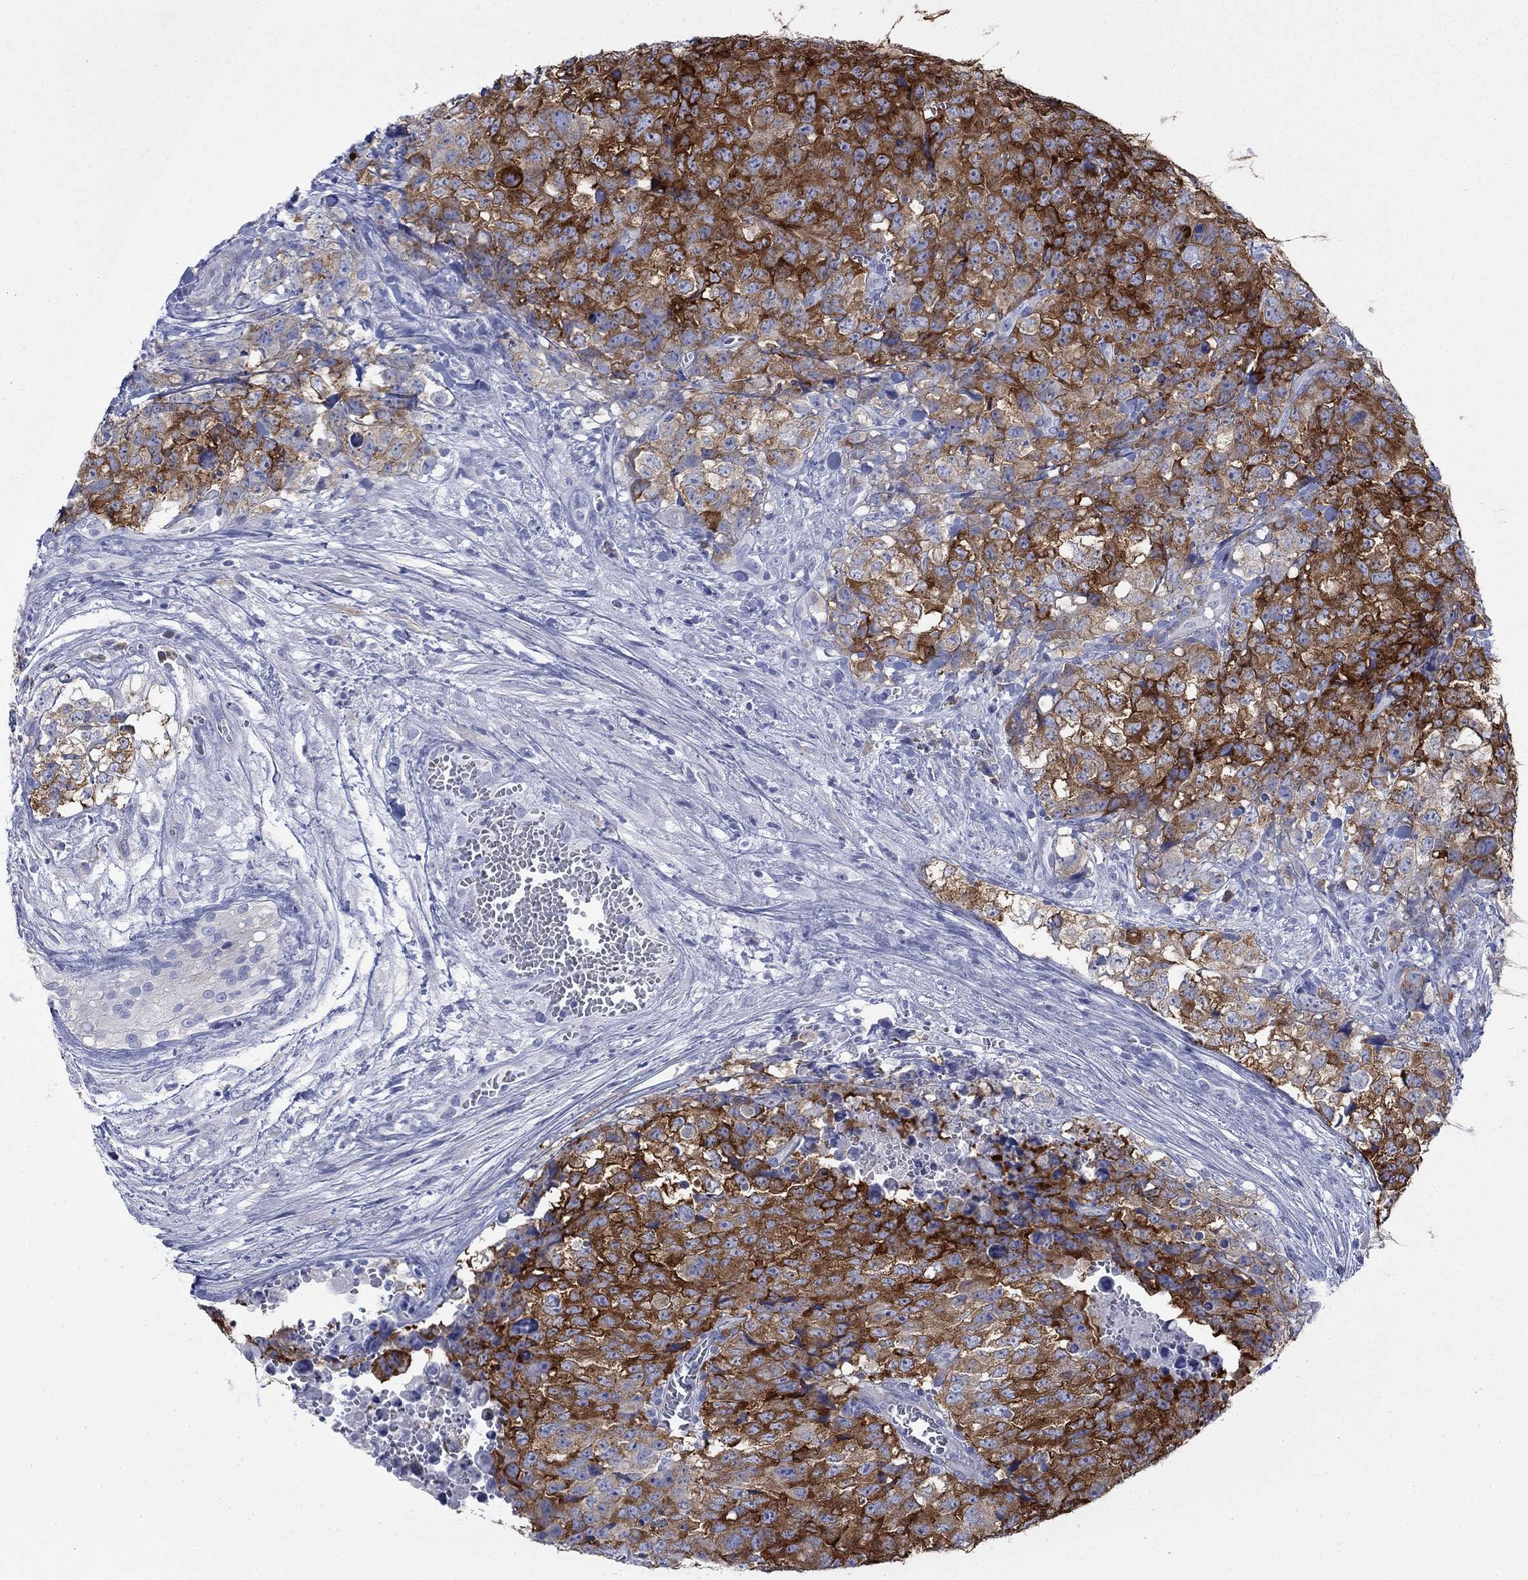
{"staining": {"intensity": "strong", "quantity": ">75%", "location": "cytoplasmic/membranous"}, "tissue": "testis cancer", "cell_type": "Tumor cells", "image_type": "cancer", "snomed": [{"axis": "morphology", "description": "Carcinoma, Embryonal, NOS"}, {"axis": "topography", "description": "Testis"}], "caption": "Testis embryonal carcinoma stained for a protein displays strong cytoplasmic/membranous positivity in tumor cells.", "gene": "IGF2BP3", "patient": {"sex": "male", "age": 23}}